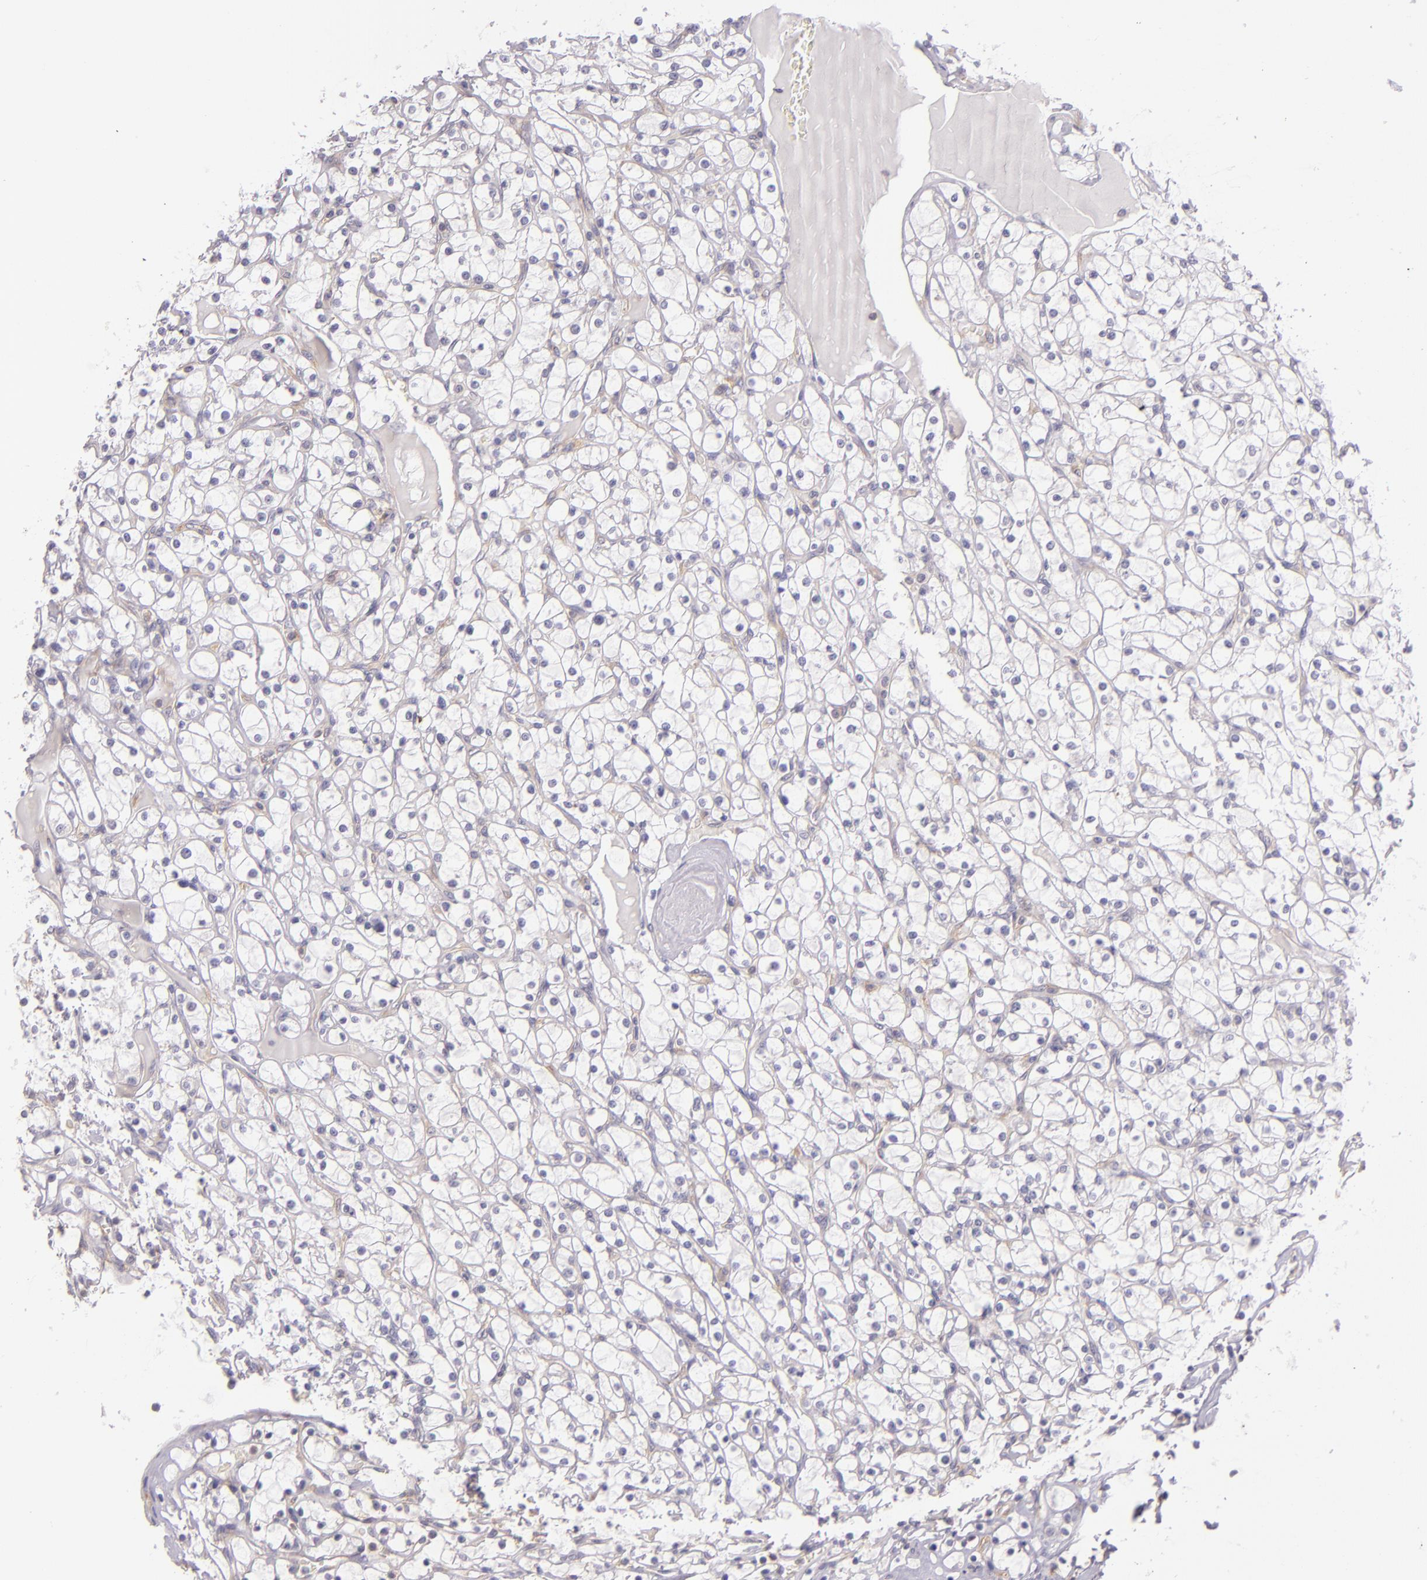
{"staining": {"intensity": "negative", "quantity": "none", "location": "none"}, "tissue": "renal cancer", "cell_type": "Tumor cells", "image_type": "cancer", "snomed": [{"axis": "morphology", "description": "Adenocarcinoma, NOS"}, {"axis": "topography", "description": "Kidney"}], "caption": "This is a photomicrograph of immunohistochemistry (IHC) staining of renal adenocarcinoma, which shows no positivity in tumor cells. Nuclei are stained in blue.", "gene": "UPF3B", "patient": {"sex": "female", "age": 73}}